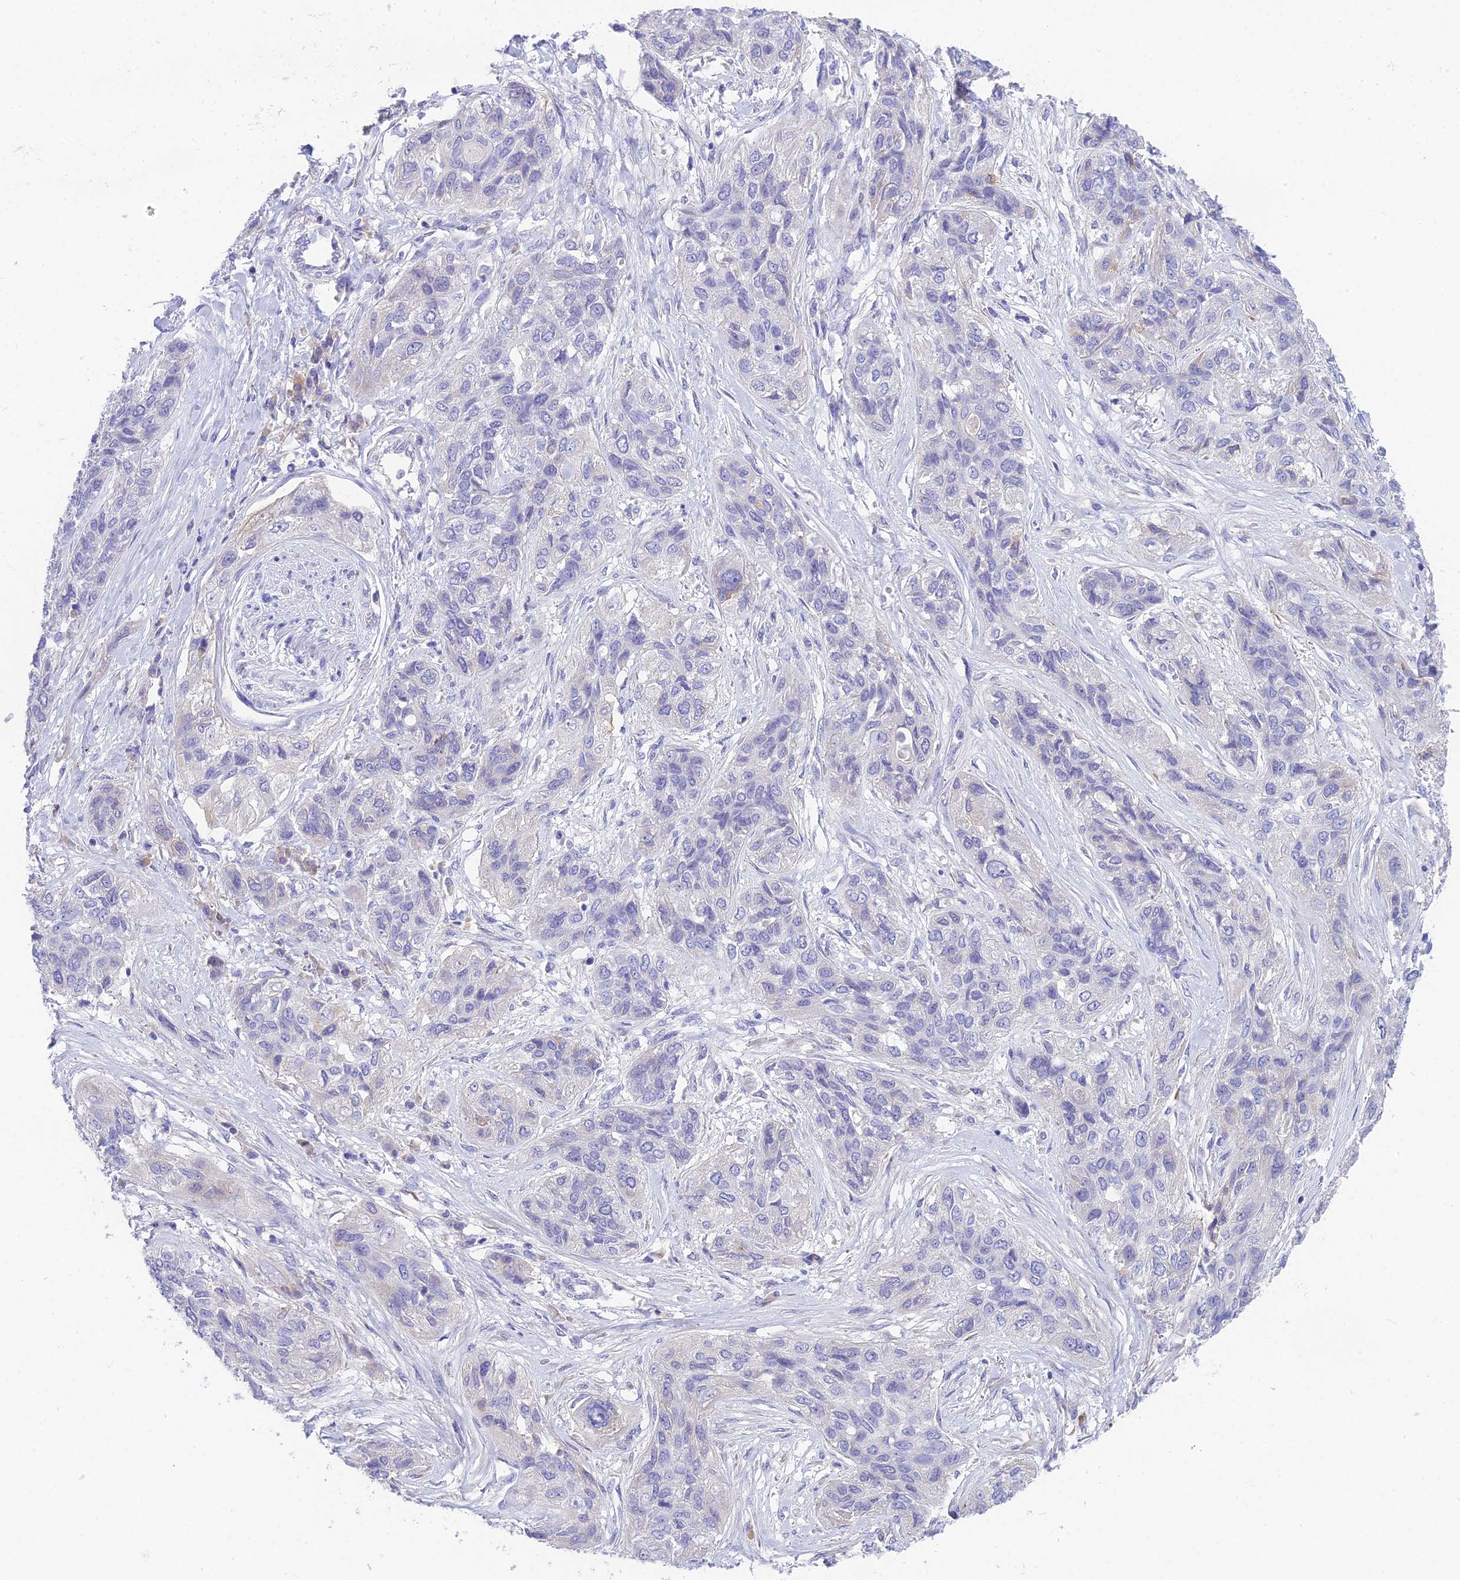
{"staining": {"intensity": "negative", "quantity": "none", "location": "none"}, "tissue": "lung cancer", "cell_type": "Tumor cells", "image_type": "cancer", "snomed": [{"axis": "morphology", "description": "Squamous cell carcinoma, NOS"}, {"axis": "topography", "description": "Lung"}], "caption": "Immunohistochemistry (IHC) micrograph of squamous cell carcinoma (lung) stained for a protein (brown), which displays no expression in tumor cells.", "gene": "KIAA0408", "patient": {"sex": "female", "age": 70}}